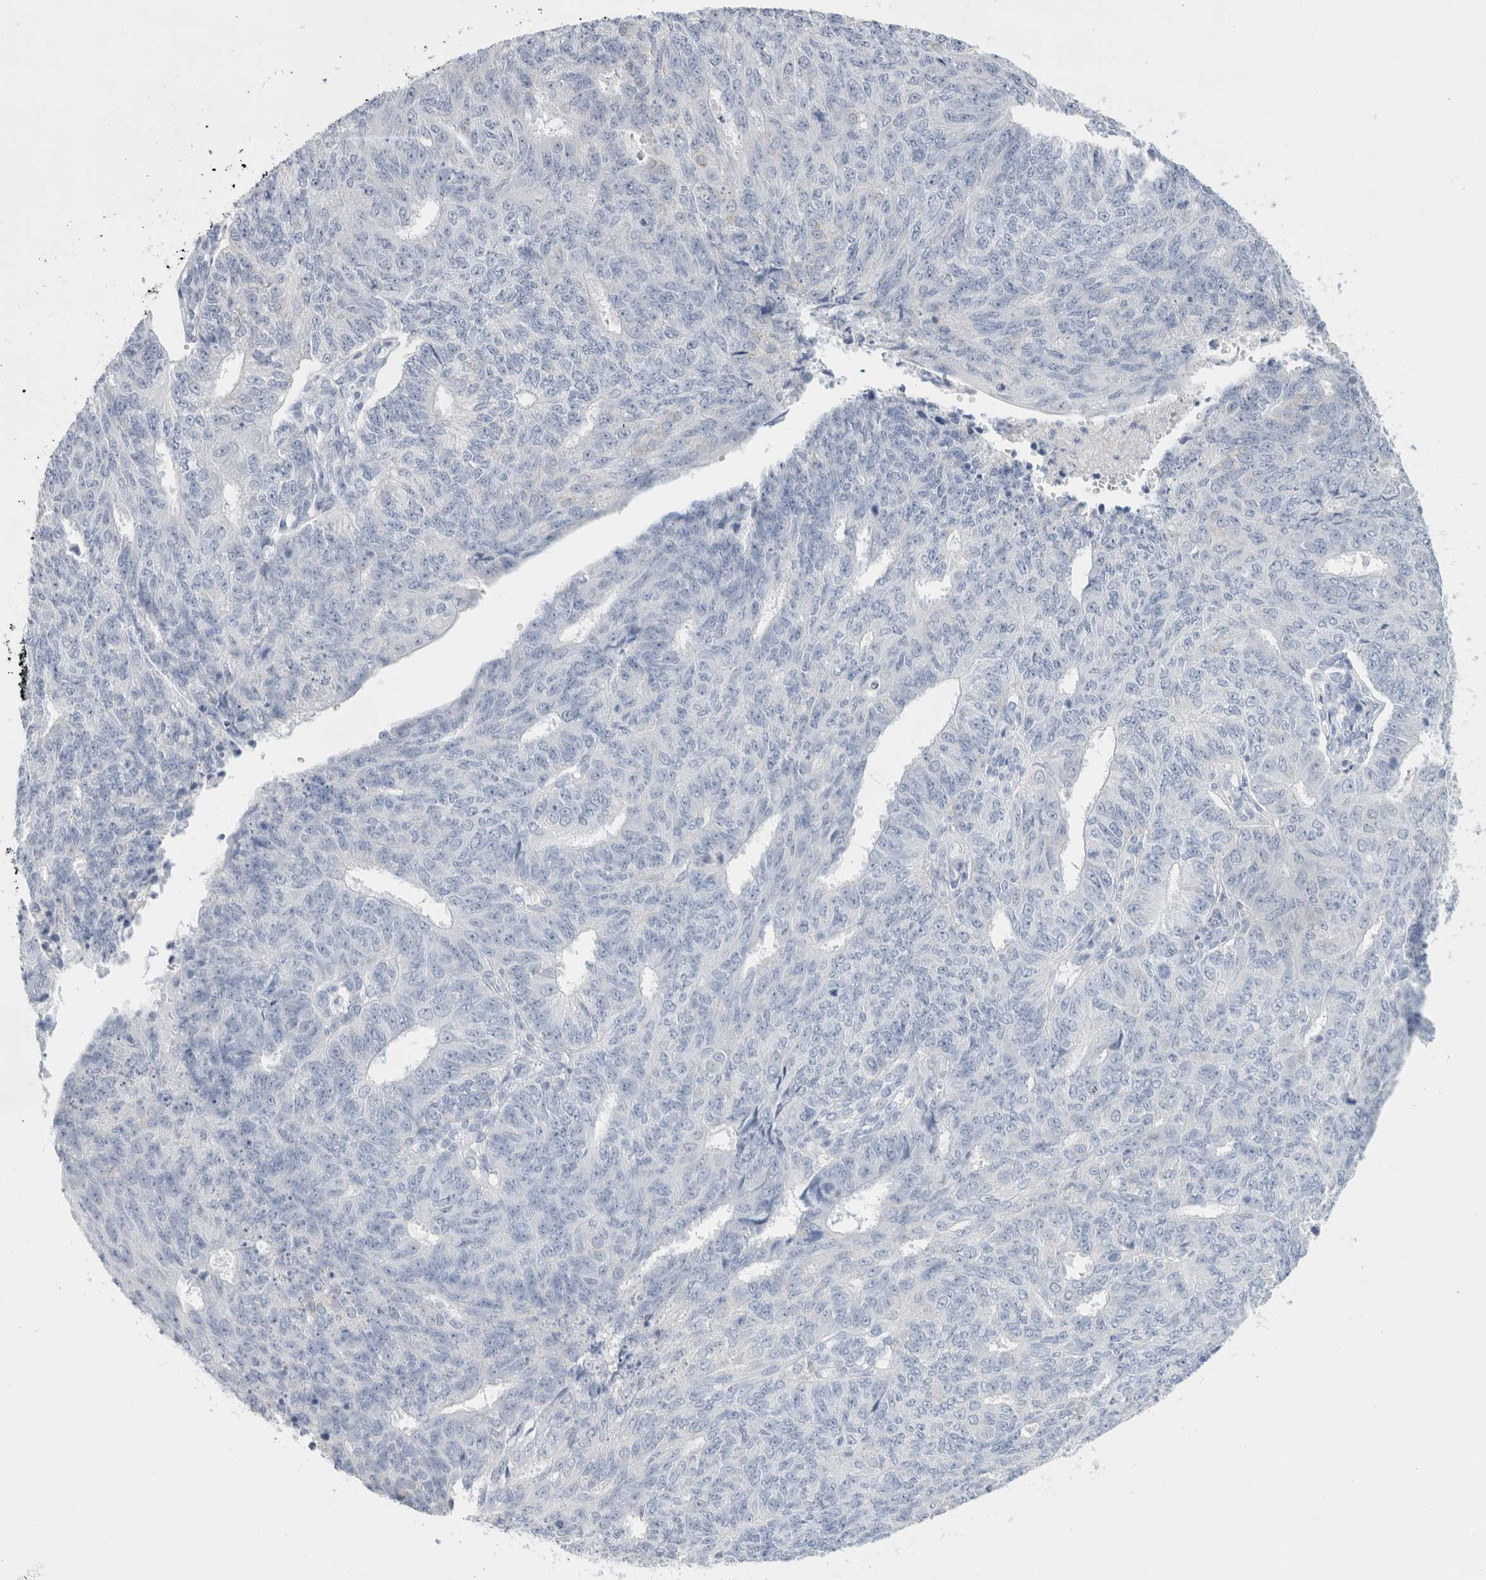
{"staining": {"intensity": "negative", "quantity": "none", "location": "none"}, "tissue": "endometrial cancer", "cell_type": "Tumor cells", "image_type": "cancer", "snomed": [{"axis": "morphology", "description": "Adenocarcinoma, NOS"}, {"axis": "topography", "description": "Endometrium"}], "caption": "Micrograph shows no protein expression in tumor cells of endometrial adenocarcinoma tissue.", "gene": "ECHDC2", "patient": {"sex": "female", "age": 32}}